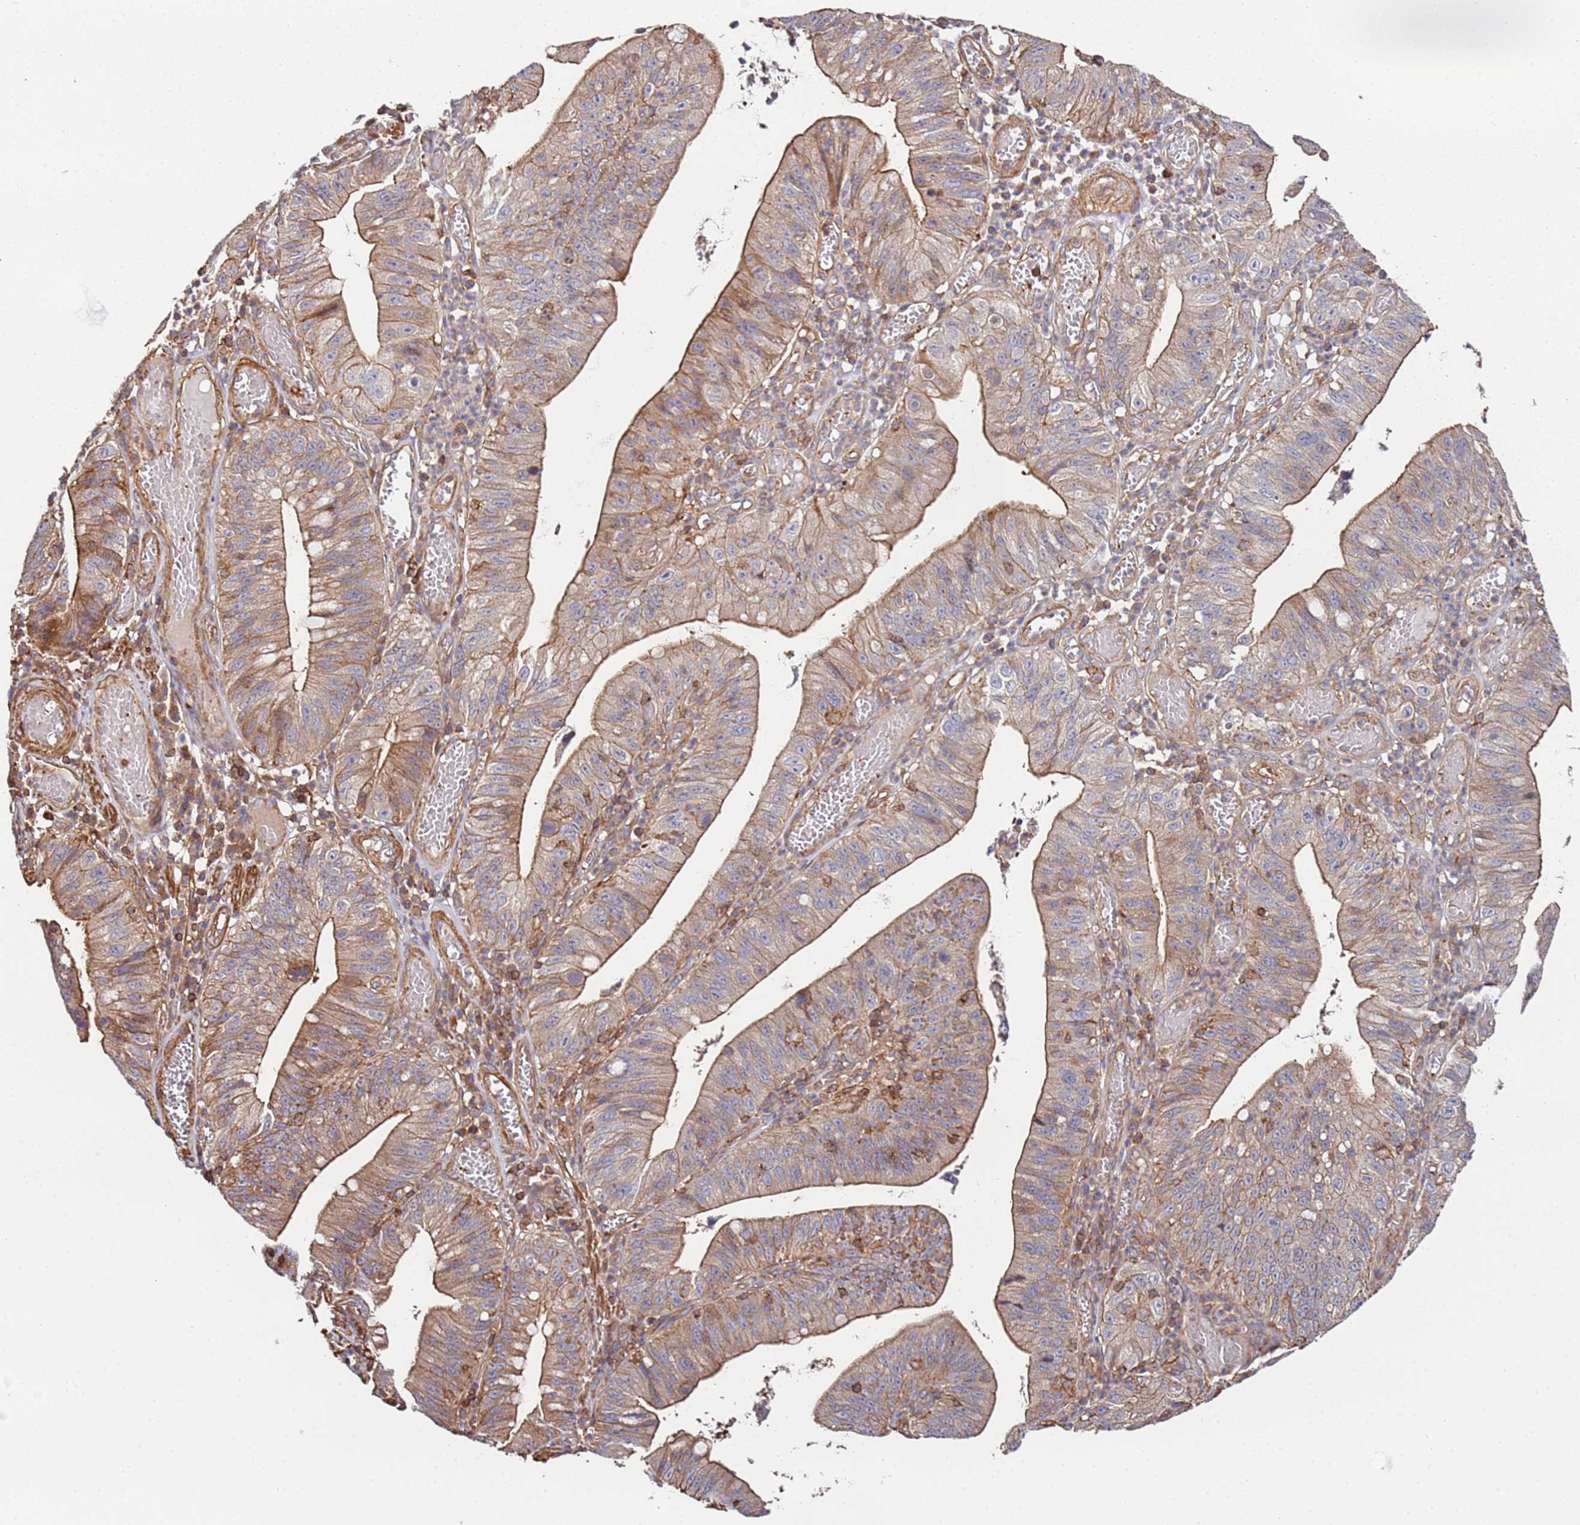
{"staining": {"intensity": "moderate", "quantity": "25%-75%", "location": "cytoplasmic/membranous"}, "tissue": "stomach cancer", "cell_type": "Tumor cells", "image_type": "cancer", "snomed": [{"axis": "morphology", "description": "Adenocarcinoma, NOS"}, {"axis": "topography", "description": "Stomach"}], "caption": "Approximately 25%-75% of tumor cells in human adenocarcinoma (stomach) demonstrate moderate cytoplasmic/membranous protein staining as visualized by brown immunohistochemical staining.", "gene": "CYP2U1", "patient": {"sex": "male", "age": 59}}